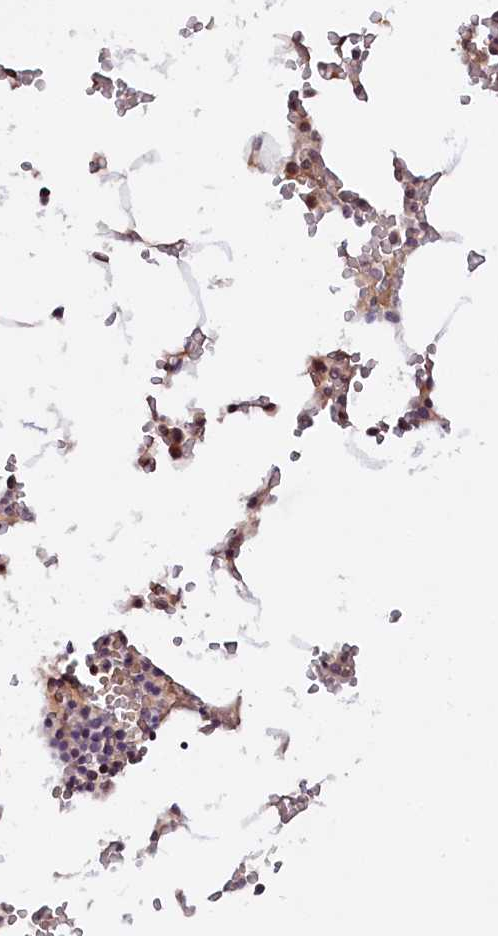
{"staining": {"intensity": "moderate", "quantity": "25%-75%", "location": "cytoplasmic/membranous"}, "tissue": "bone marrow", "cell_type": "Hematopoietic cells", "image_type": "normal", "snomed": [{"axis": "morphology", "description": "Normal tissue, NOS"}, {"axis": "topography", "description": "Bone marrow"}], "caption": "A high-resolution image shows IHC staining of unremarkable bone marrow, which exhibits moderate cytoplasmic/membranous positivity in approximately 25%-75% of hematopoietic cells. (DAB (3,3'-diaminobenzidine) IHC with brightfield microscopy, high magnification).", "gene": "N4BP2L1", "patient": {"sex": "male", "age": 70}}